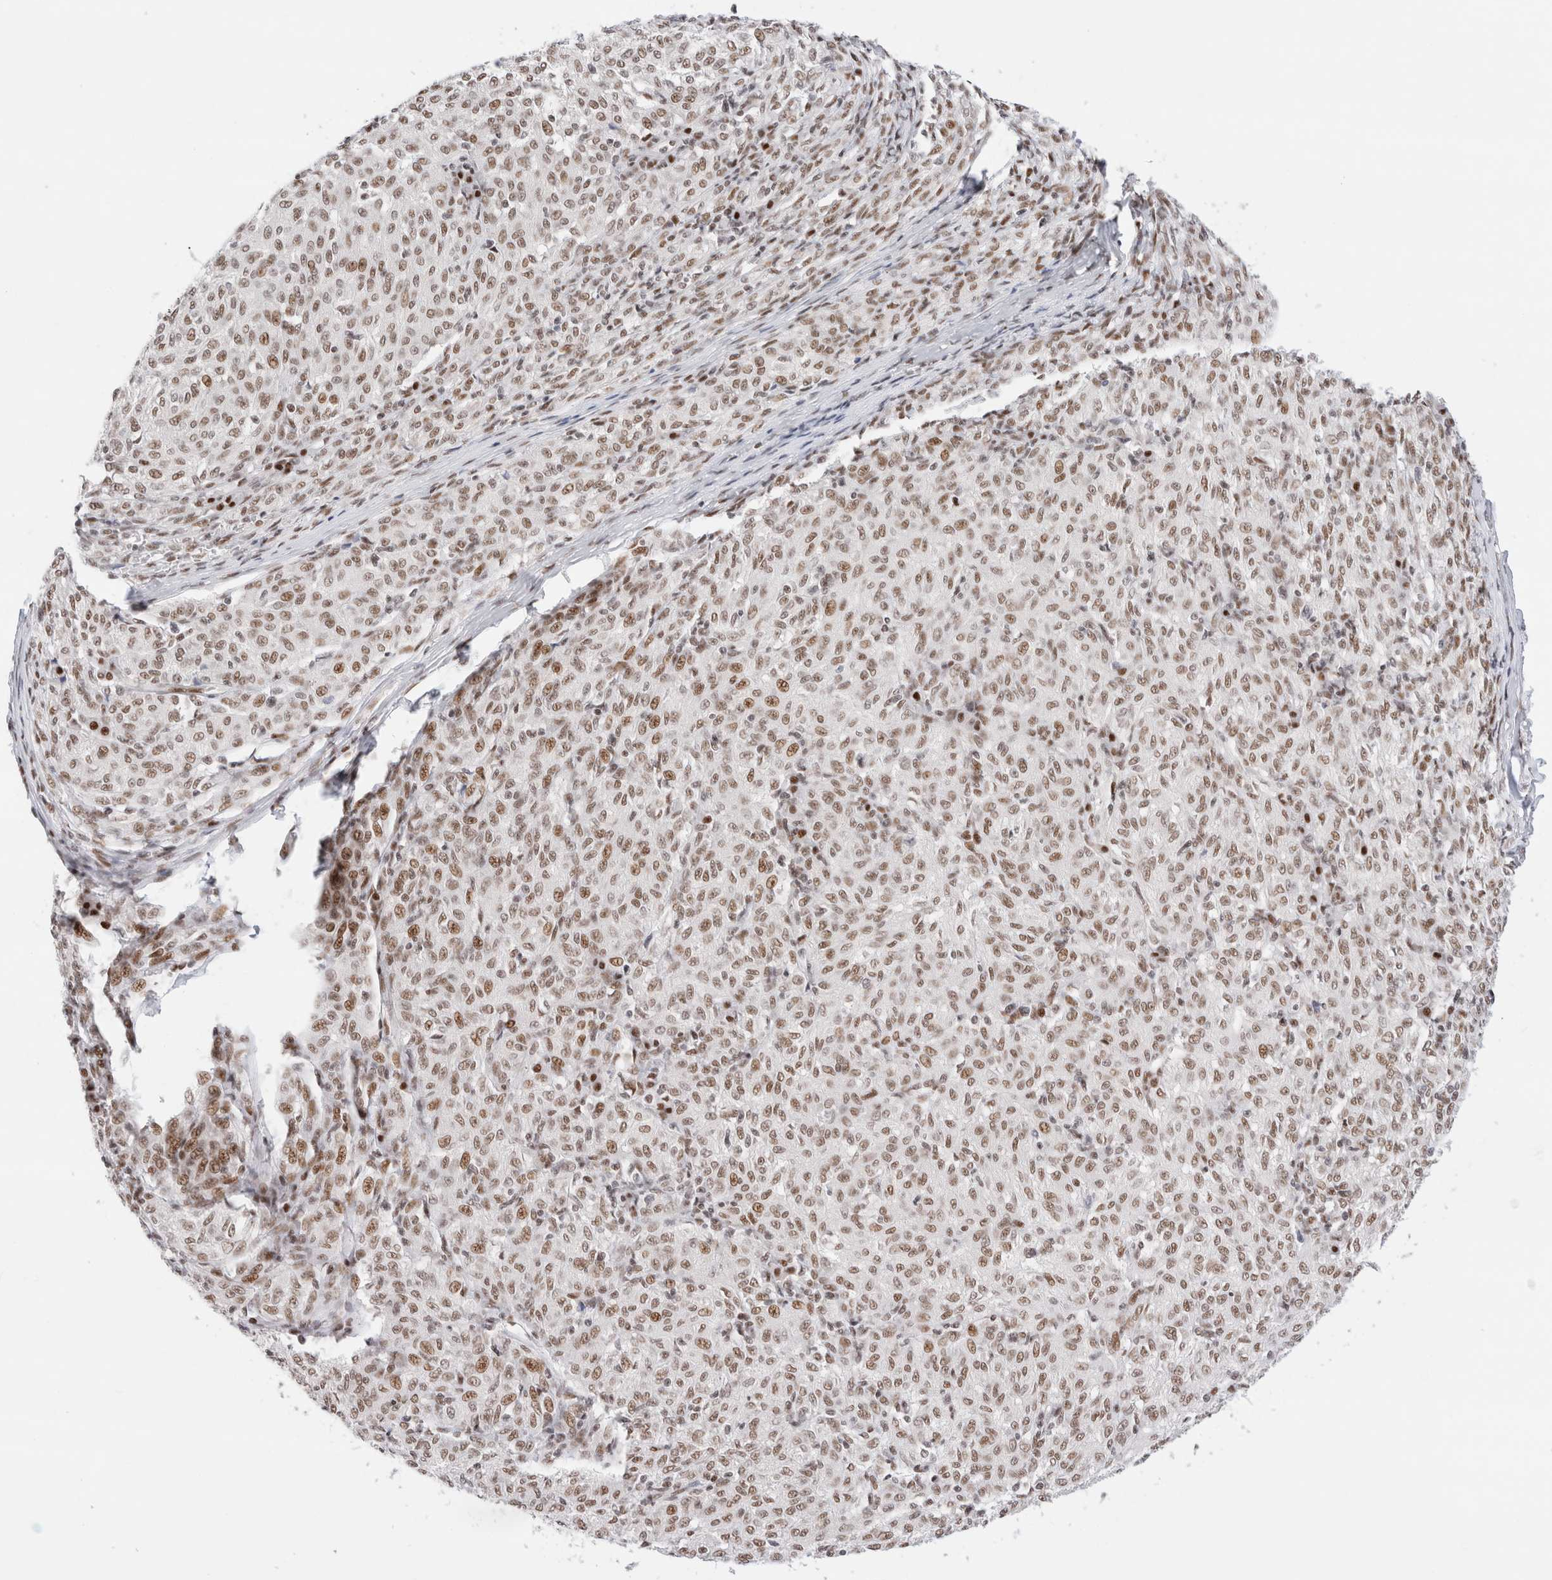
{"staining": {"intensity": "weak", "quantity": ">75%", "location": "nuclear"}, "tissue": "melanoma", "cell_type": "Tumor cells", "image_type": "cancer", "snomed": [{"axis": "morphology", "description": "Malignant melanoma, NOS"}, {"axis": "topography", "description": "Skin"}], "caption": "Weak nuclear positivity for a protein is identified in approximately >75% of tumor cells of melanoma using immunohistochemistry.", "gene": "ZNF282", "patient": {"sex": "female", "age": 72}}